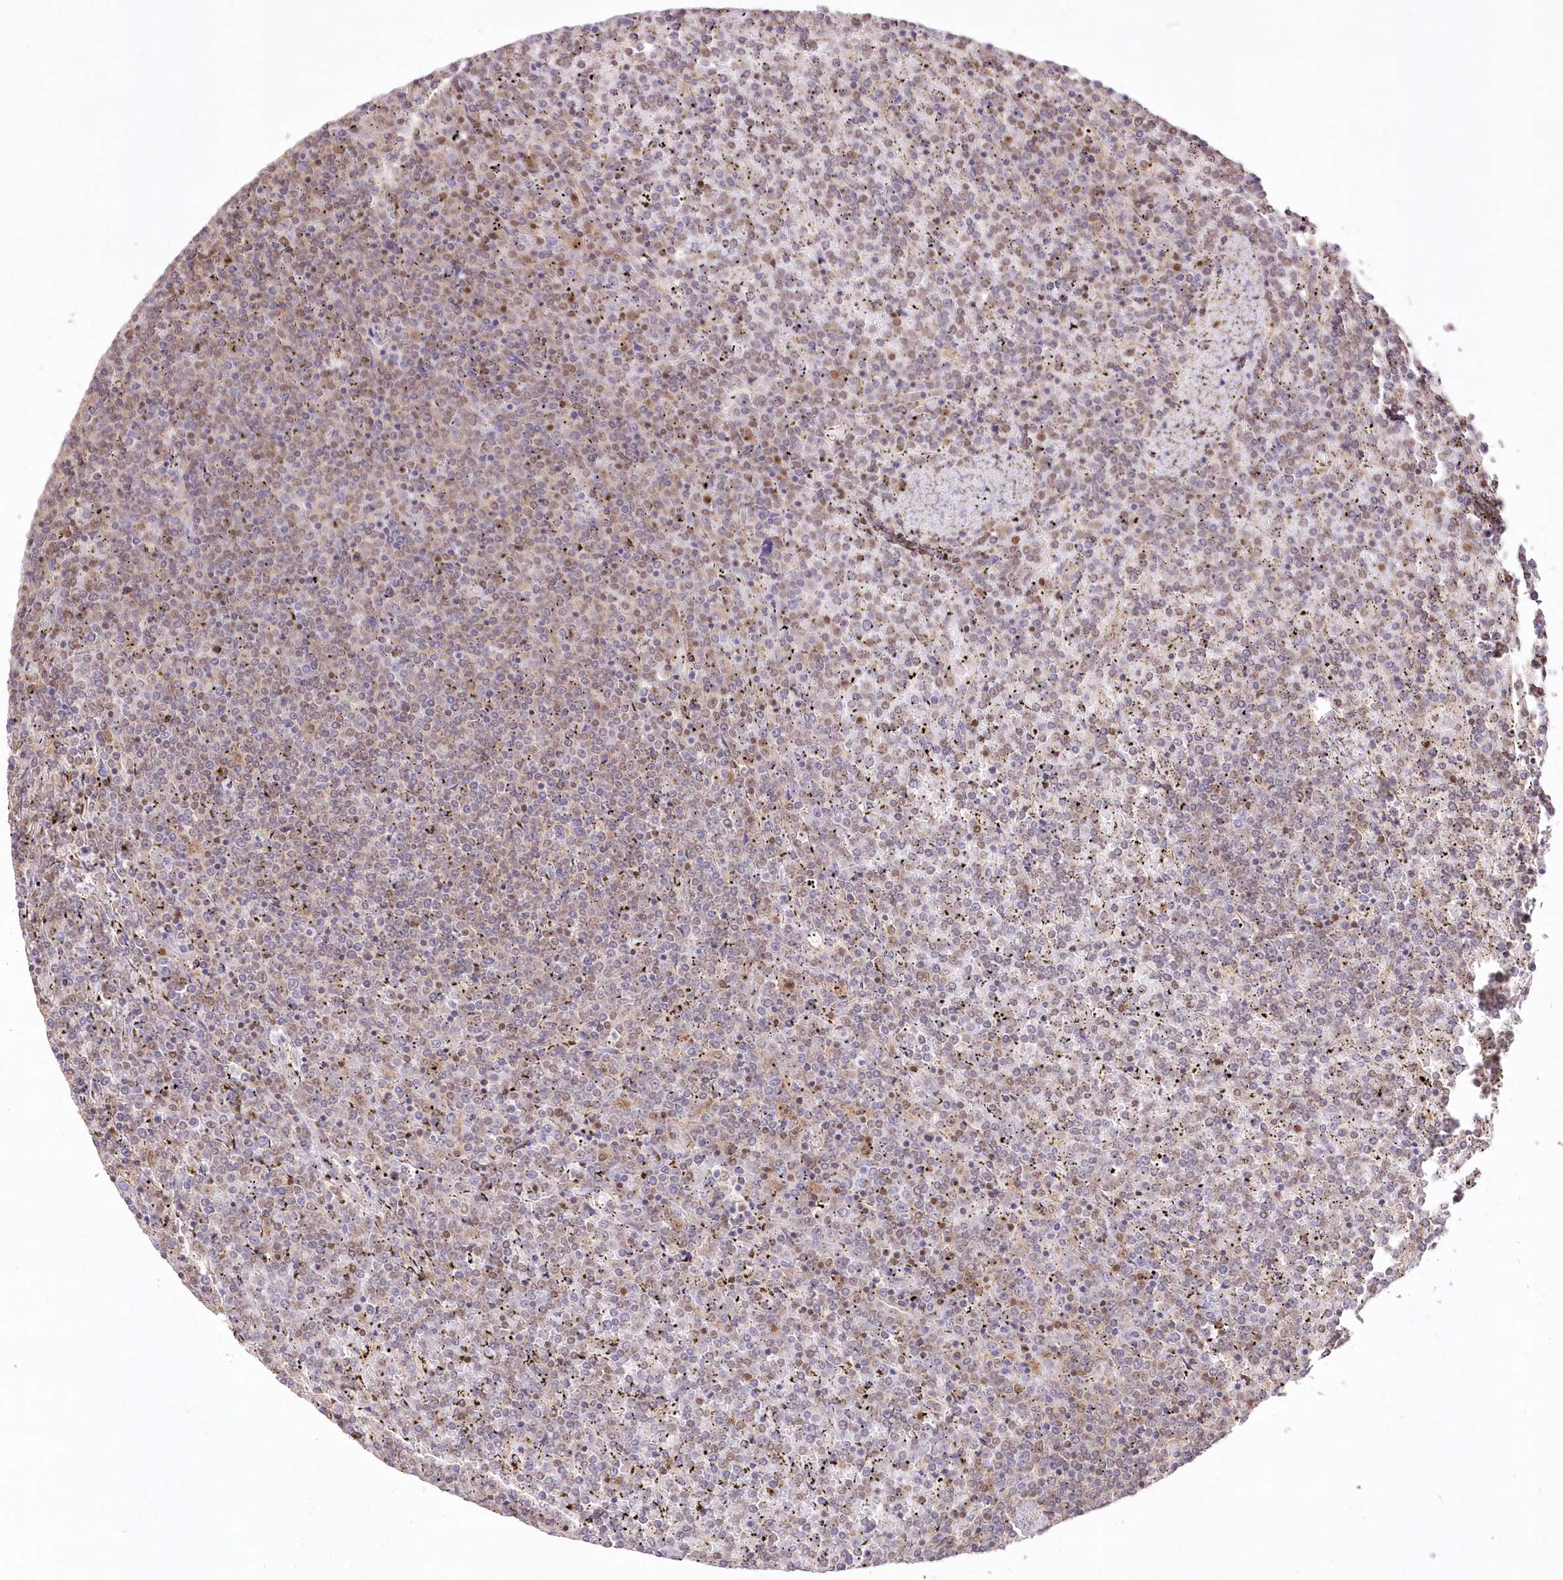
{"staining": {"intensity": "weak", "quantity": "<25%", "location": "nuclear"}, "tissue": "lymphoma", "cell_type": "Tumor cells", "image_type": "cancer", "snomed": [{"axis": "morphology", "description": "Malignant lymphoma, non-Hodgkin's type, Low grade"}, {"axis": "topography", "description": "Spleen"}], "caption": "DAB (3,3'-diaminobenzidine) immunohistochemical staining of lymphoma demonstrates no significant staining in tumor cells. The staining was performed using DAB to visualize the protein expression in brown, while the nuclei were stained in blue with hematoxylin (Magnification: 20x).", "gene": "STK17B", "patient": {"sex": "female", "age": 19}}